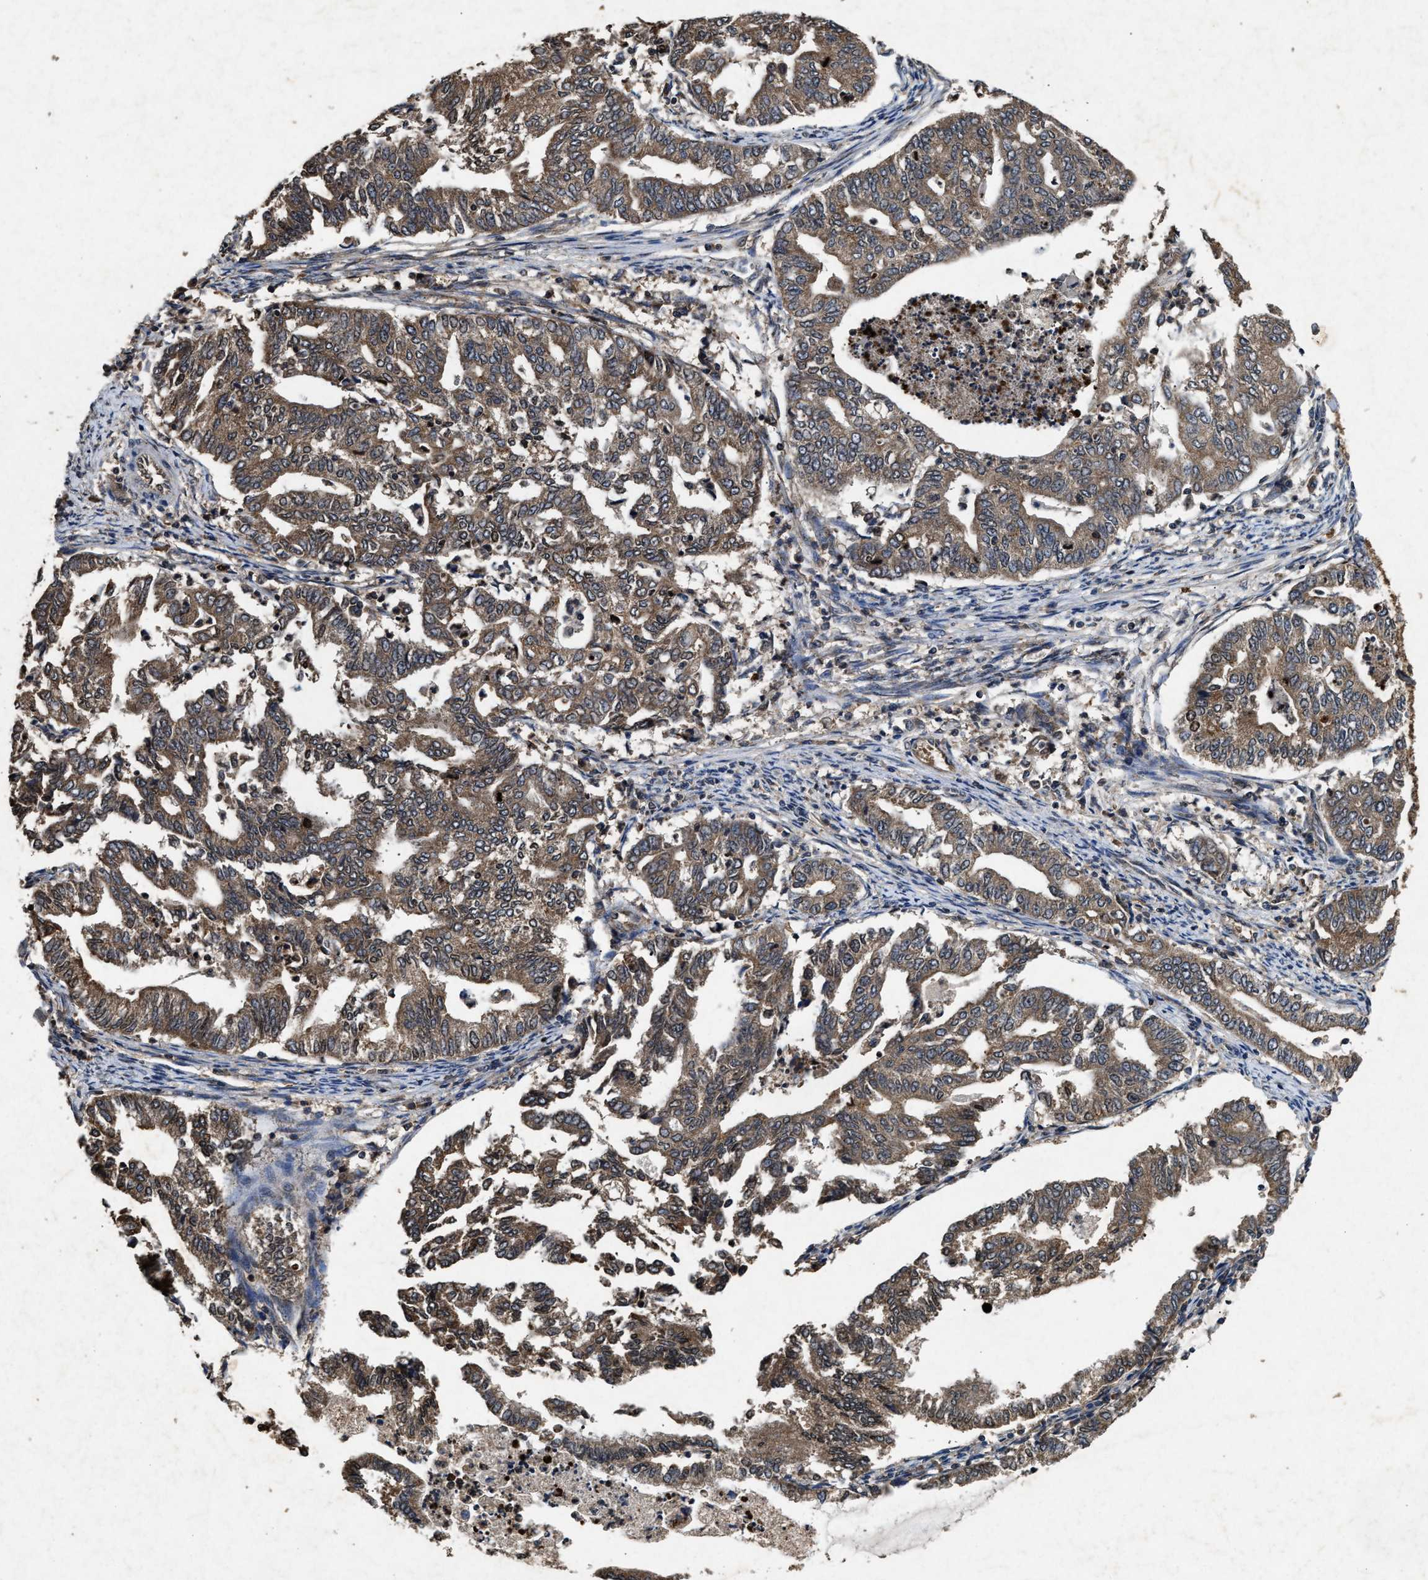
{"staining": {"intensity": "moderate", "quantity": ">75%", "location": "cytoplasmic/membranous"}, "tissue": "endometrial cancer", "cell_type": "Tumor cells", "image_type": "cancer", "snomed": [{"axis": "morphology", "description": "Adenocarcinoma, NOS"}, {"axis": "topography", "description": "Endometrium"}], "caption": "This is a photomicrograph of immunohistochemistry staining of endometrial cancer, which shows moderate staining in the cytoplasmic/membranous of tumor cells.", "gene": "PDAP1", "patient": {"sex": "female", "age": 79}}